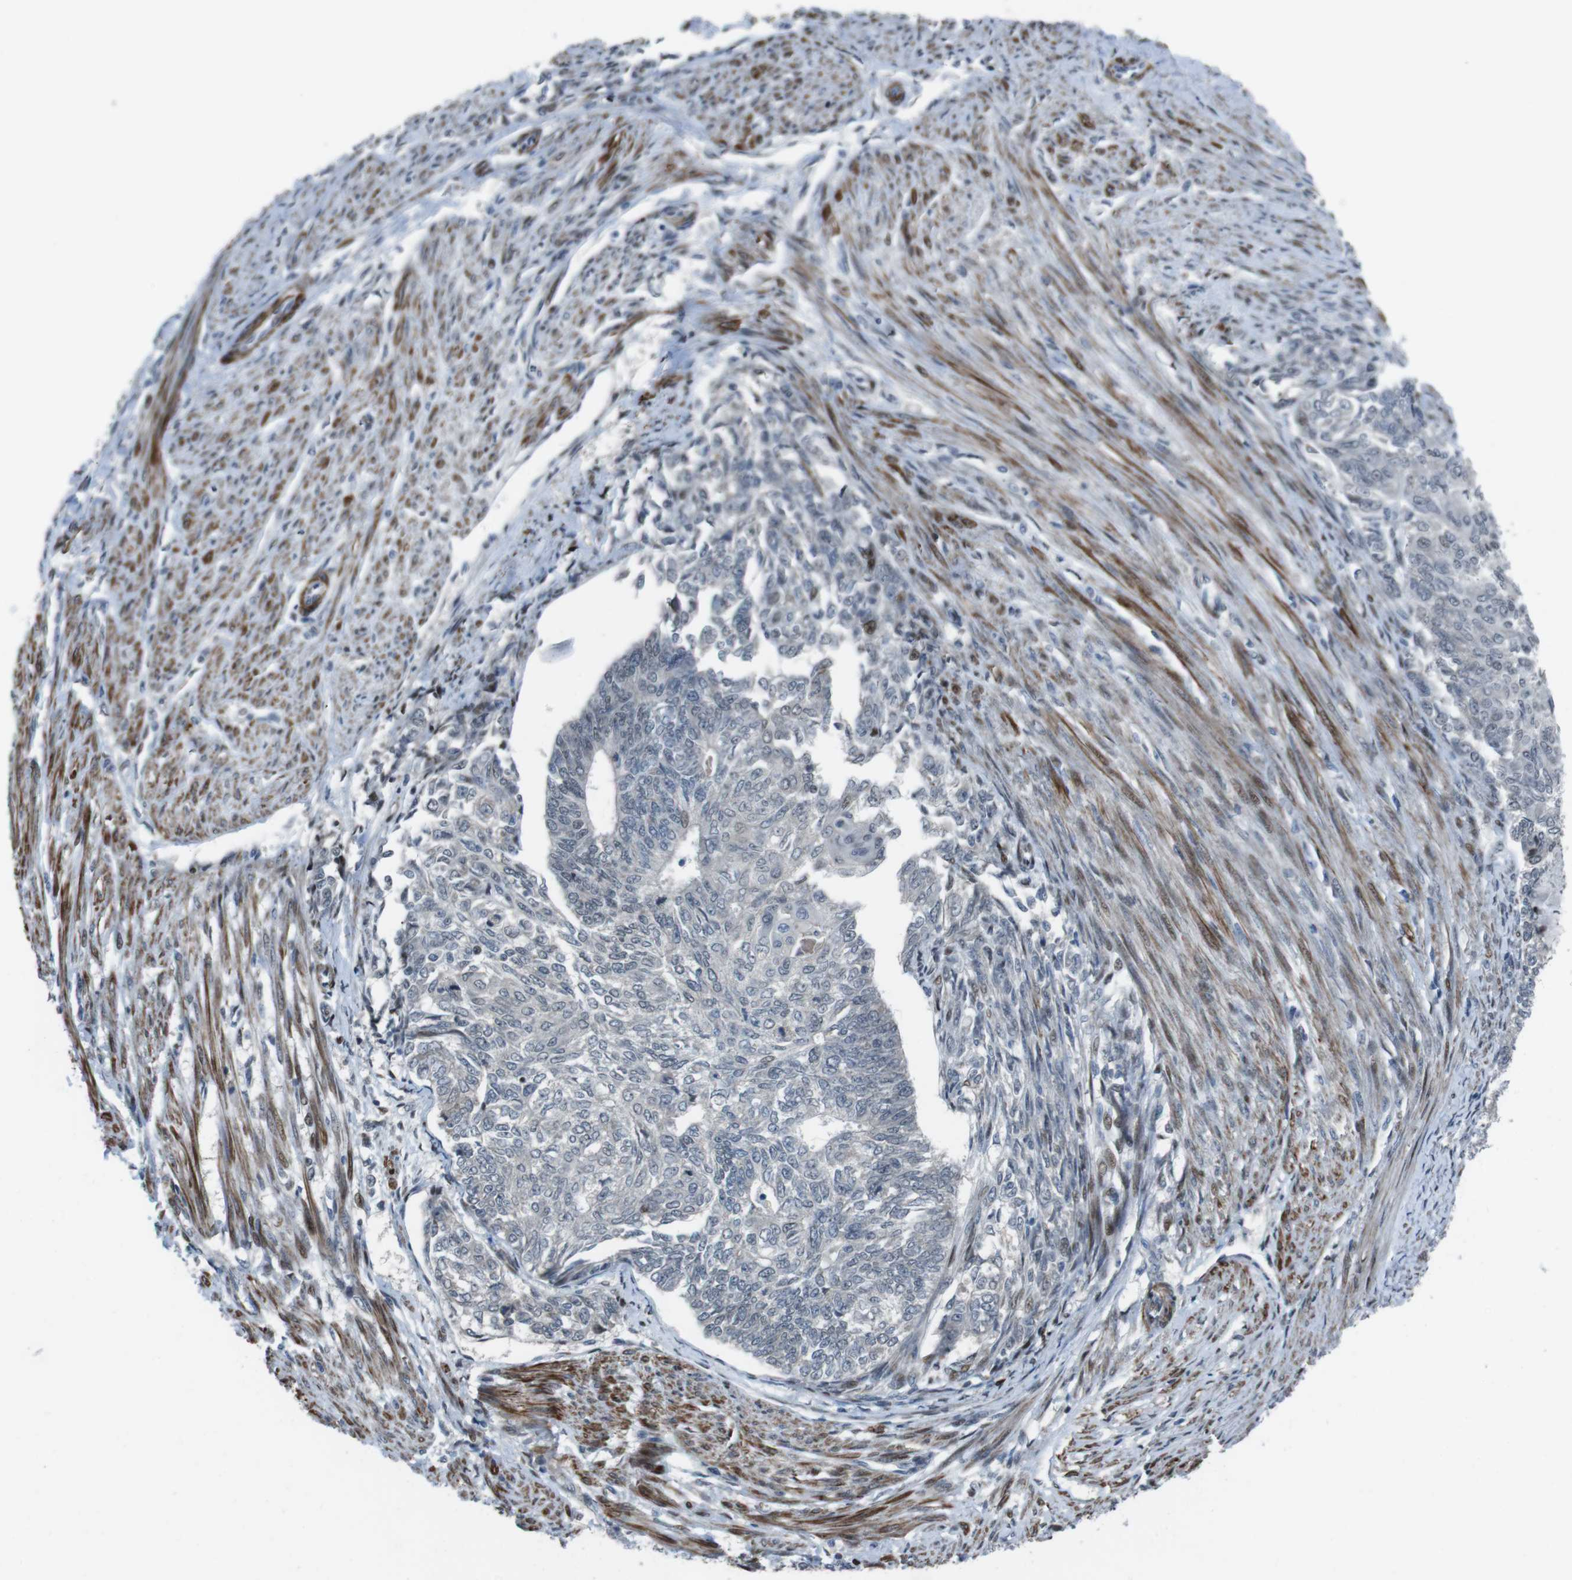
{"staining": {"intensity": "weak", "quantity": "<25%", "location": "nuclear"}, "tissue": "endometrial cancer", "cell_type": "Tumor cells", "image_type": "cancer", "snomed": [{"axis": "morphology", "description": "Adenocarcinoma, NOS"}, {"axis": "topography", "description": "Endometrium"}], "caption": "The photomicrograph exhibits no staining of tumor cells in endometrial adenocarcinoma.", "gene": "PBRM1", "patient": {"sex": "female", "age": 32}}